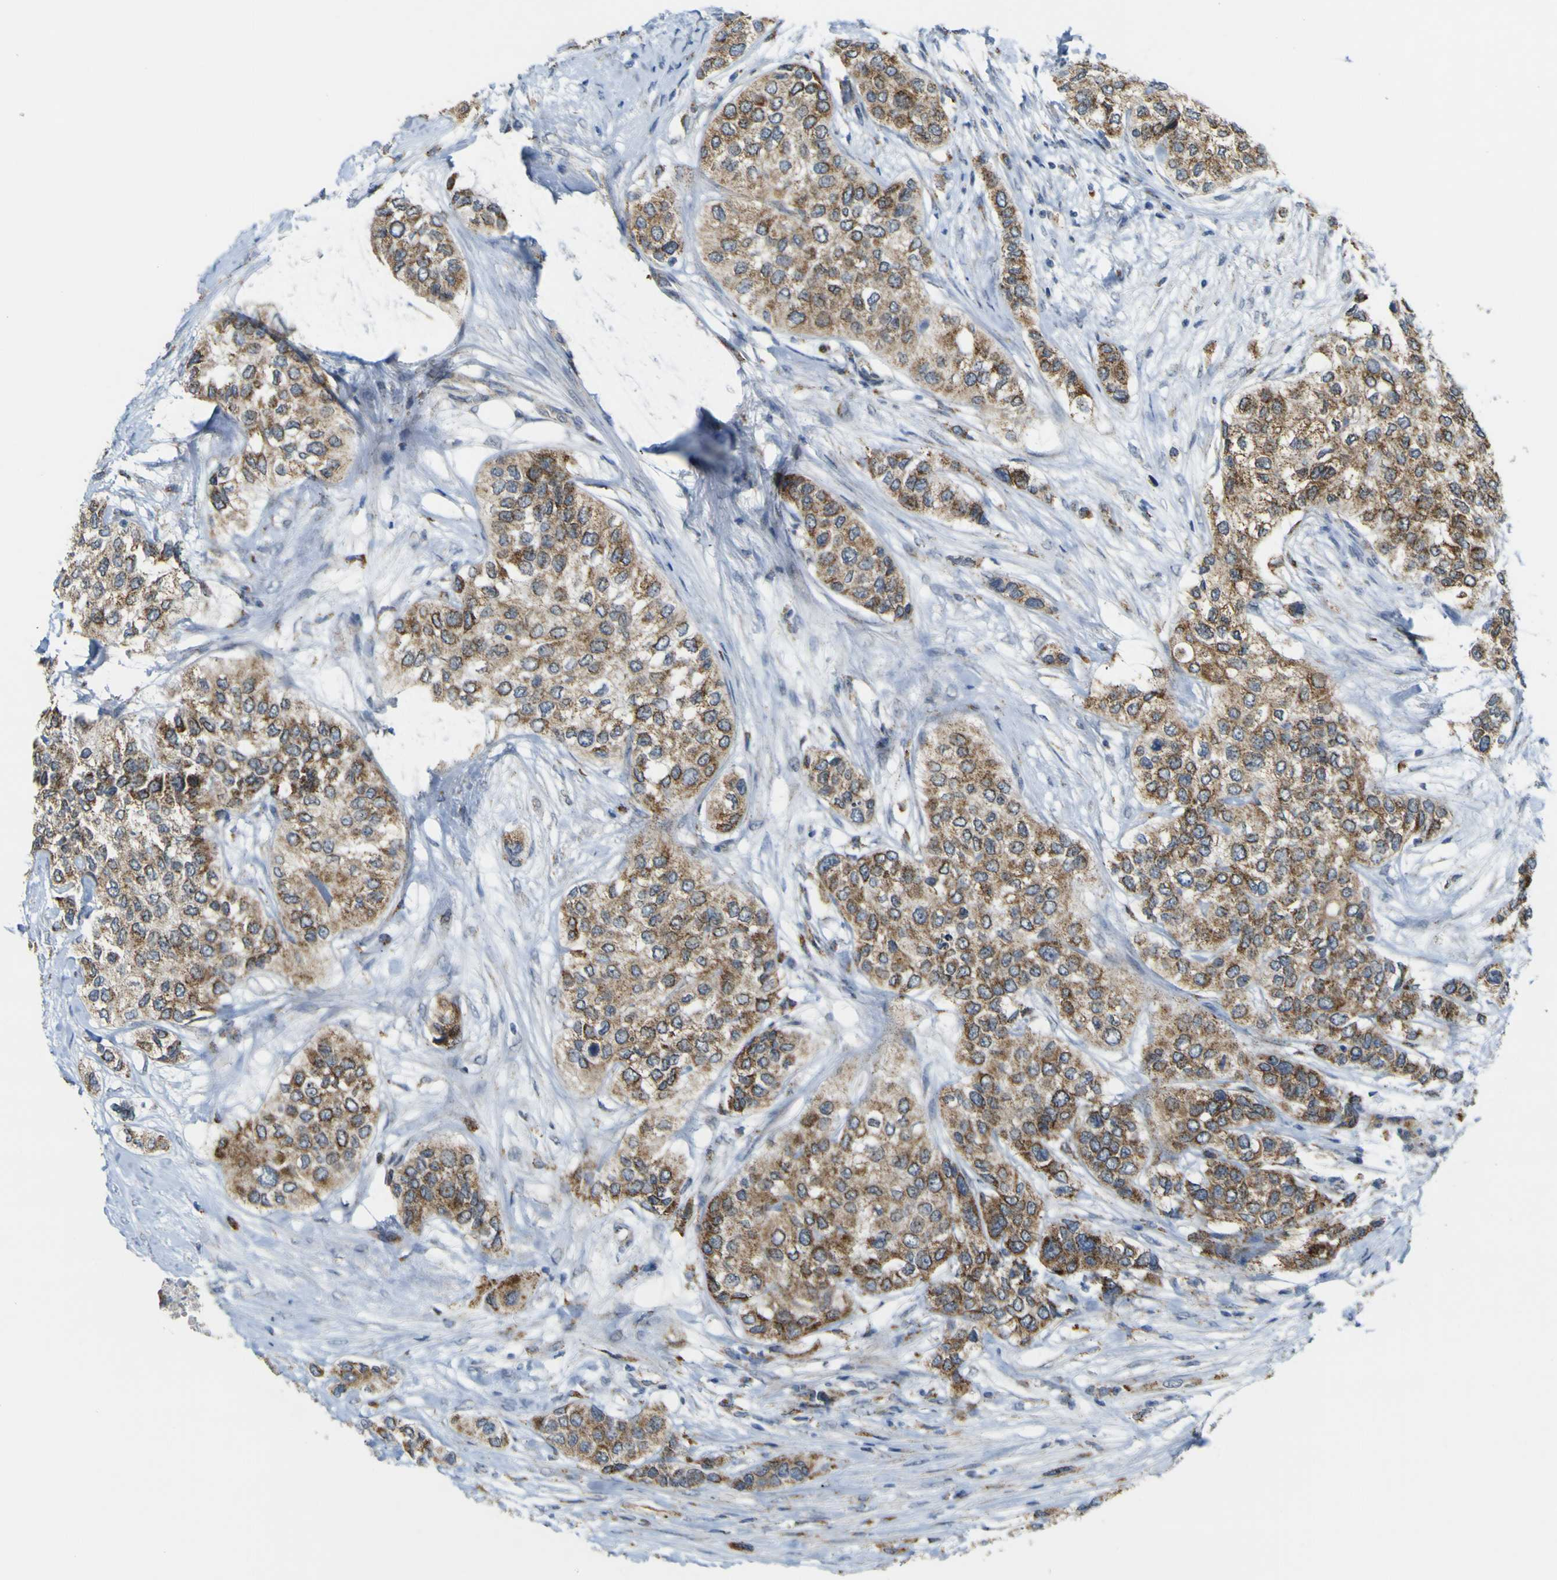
{"staining": {"intensity": "moderate", "quantity": ">75%", "location": "cytoplasmic/membranous"}, "tissue": "urothelial cancer", "cell_type": "Tumor cells", "image_type": "cancer", "snomed": [{"axis": "morphology", "description": "Urothelial carcinoma, High grade"}, {"axis": "topography", "description": "Urinary bladder"}], "caption": "IHC staining of urothelial carcinoma (high-grade), which displays medium levels of moderate cytoplasmic/membranous staining in about >75% of tumor cells indicating moderate cytoplasmic/membranous protein staining. The staining was performed using DAB (3,3'-diaminobenzidine) (brown) for protein detection and nuclei were counterstained in hematoxylin (blue).", "gene": "ACBD5", "patient": {"sex": "female", "age": 56}}